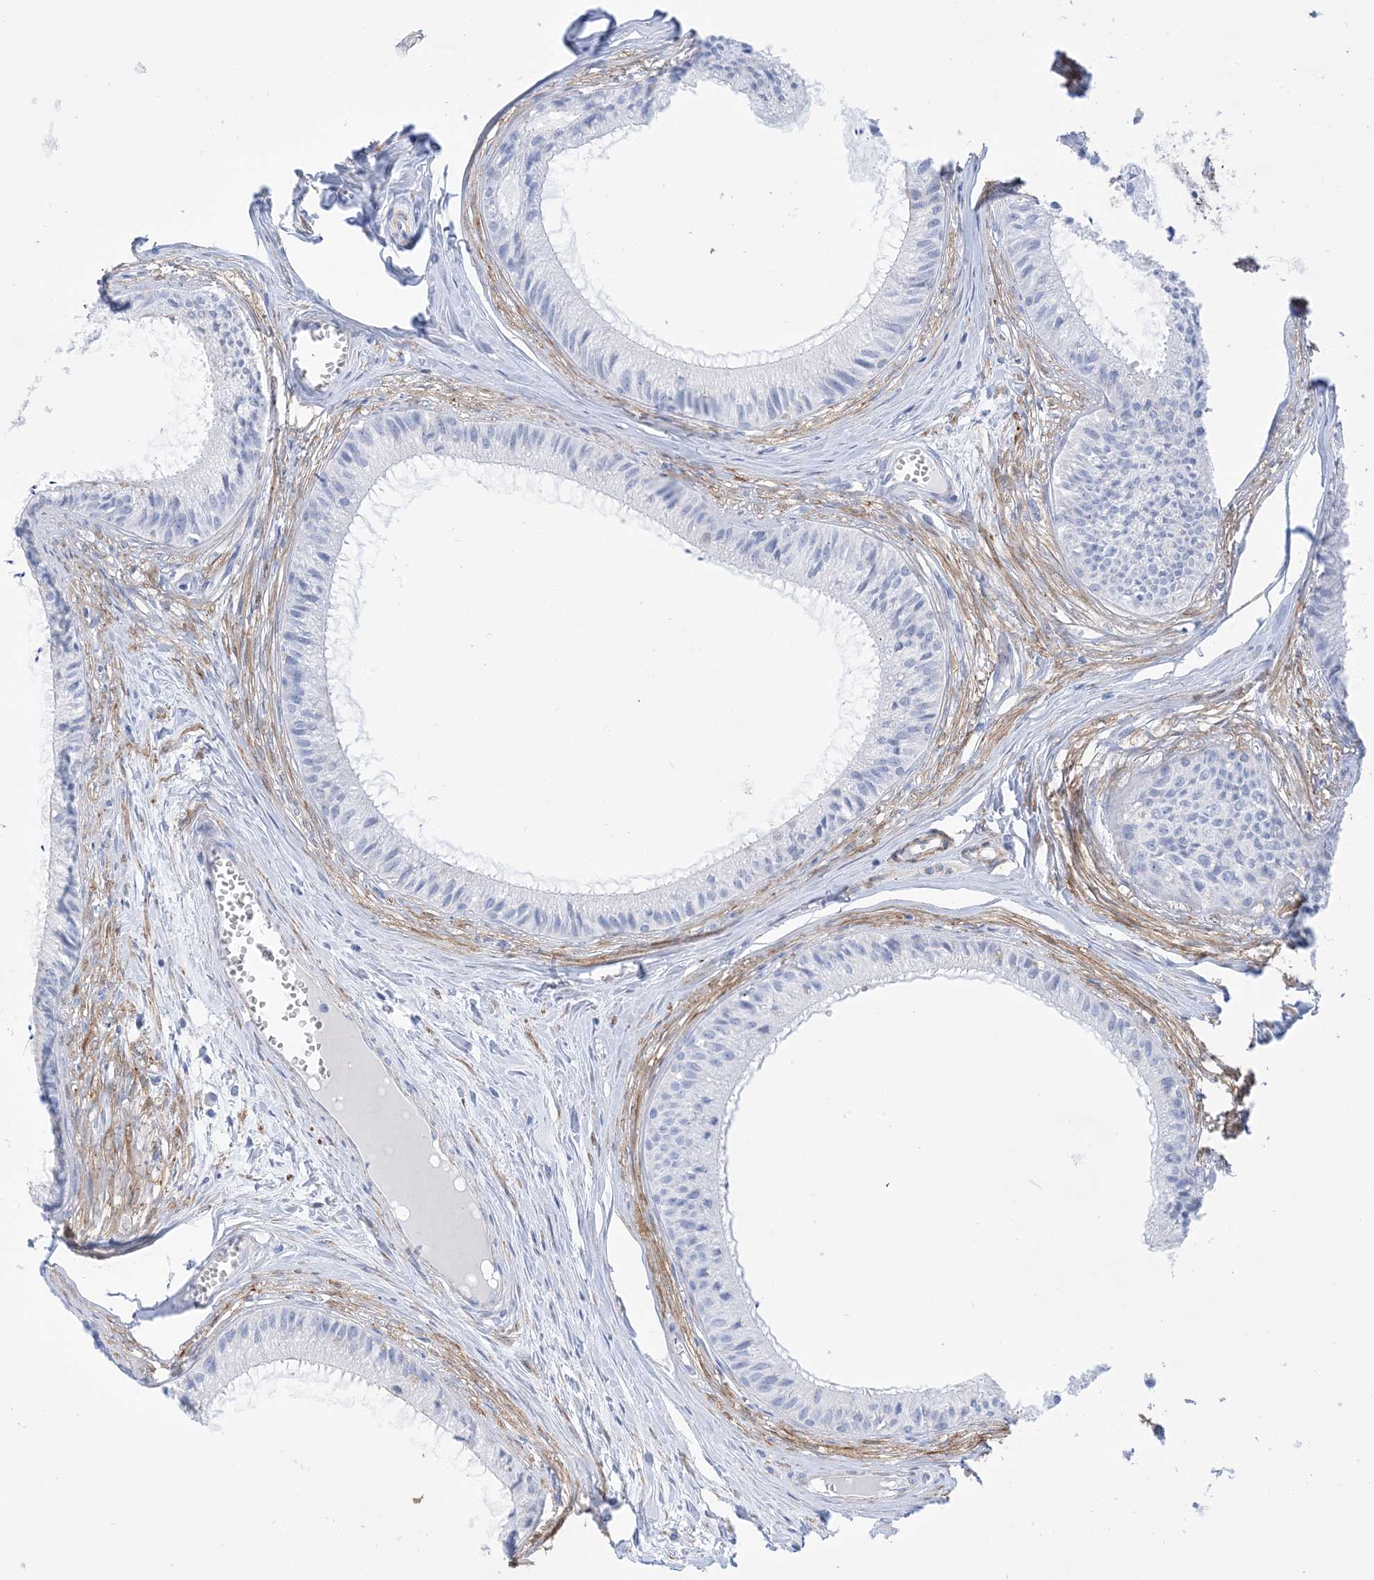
{"staining": {"intensity": "negative", "quantity": "none", "location": "none"}, "tissue": "epididymis", "cell_type": "Glandular cells", "image_type": "normal", "snomed": [{"axis": "morphology", "description": "Normal tissue, NOS"}, {"axis": "topography", "description": "Epididymis"}], "caption": "IHC histopathology image of benign epididymis: epididymis stained with DAB (3,3'-diaminobenzidine) reveals no significant protein positivity in glandular cells.", "gene": "MARS2", "patient": {"sex": "male", "age": 36}}